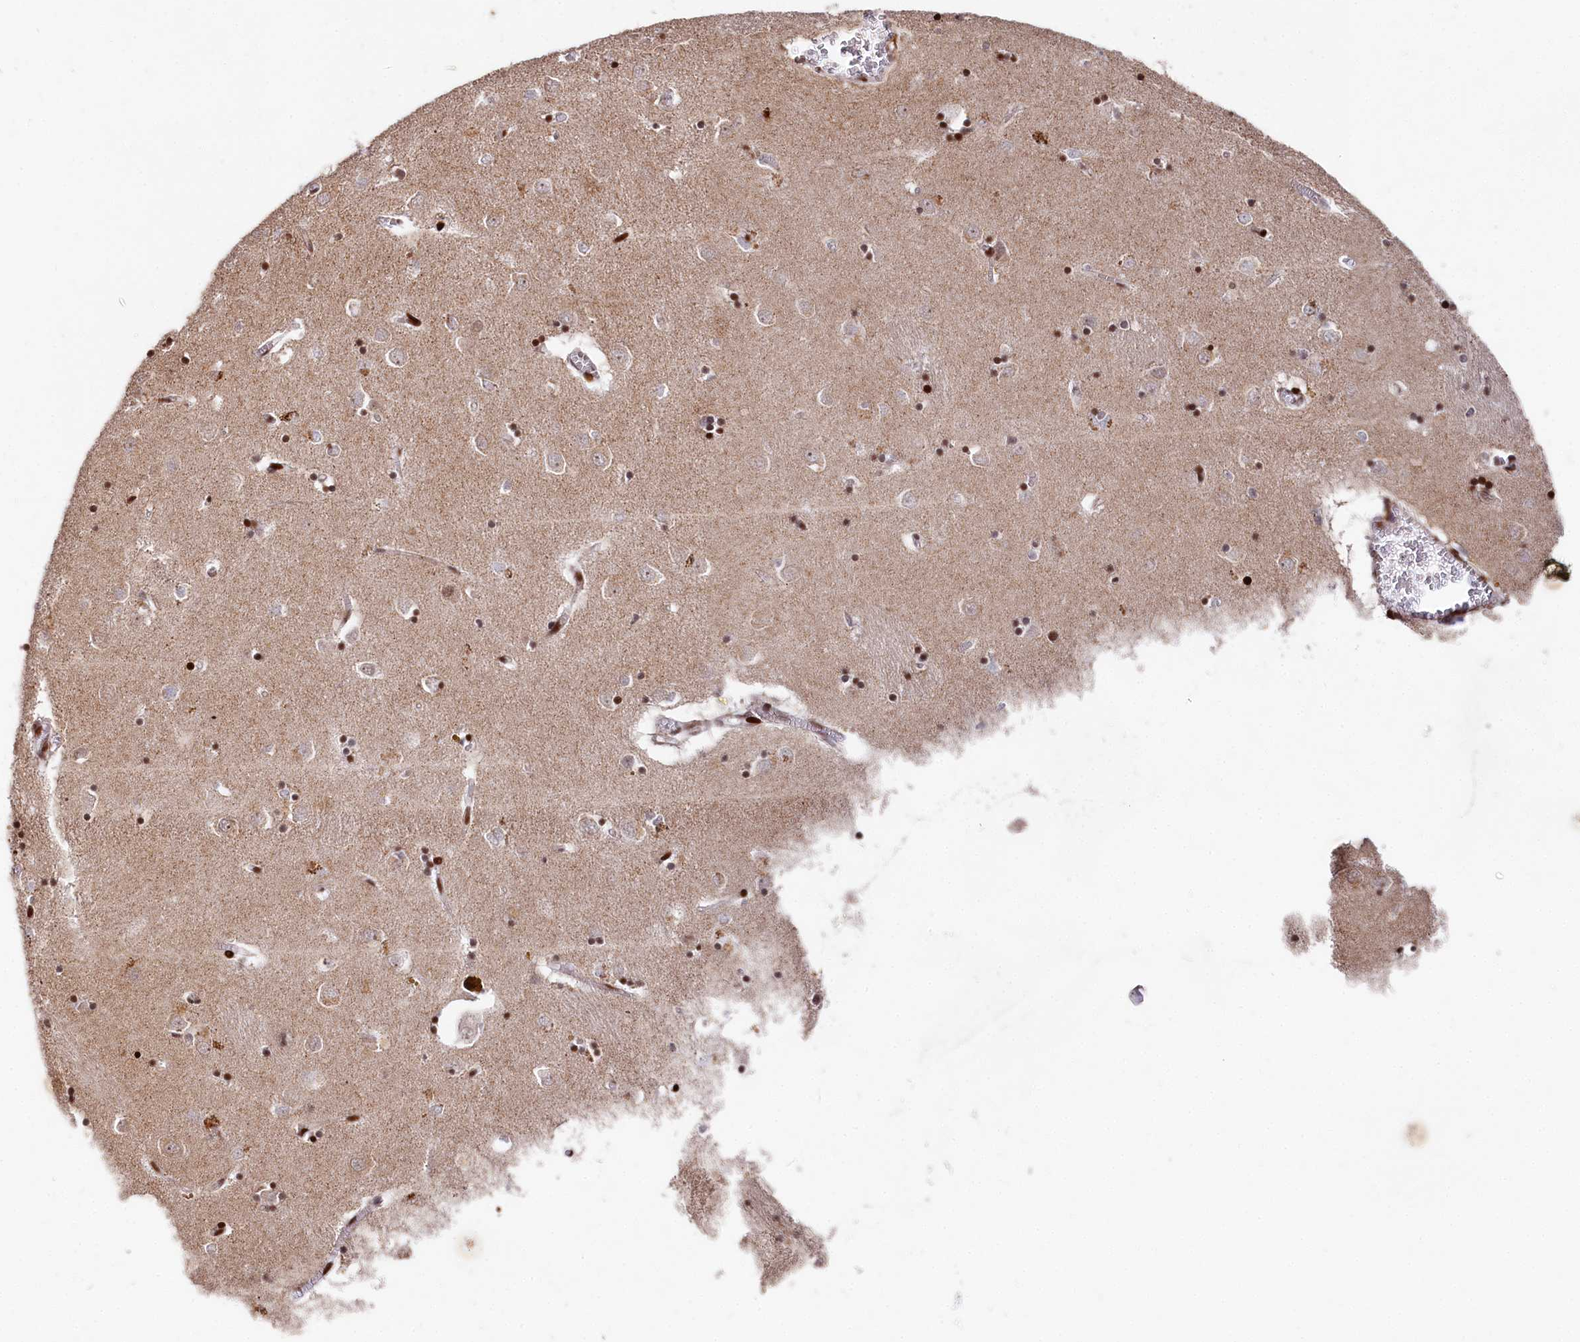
{"staining": {"intensity": "strong", "quantity": ">75%", "location": "nuclear"}, "tissue": "caudate", "cell_type": "Glial cells", "image_type": "normal", "snomed": [{"axis": "morphology", "description": "Normal tissue, NOS"}, {"axis": "topography", "description": "Lateral ventricle wall"}], "caption": "Immunohistochemical staining of normal human caudate shows strong nuclear protein expression in approximately >75% of glial cells.", "gene": "MCF2L2", "patient": {"sex": "male", "age": 70}}